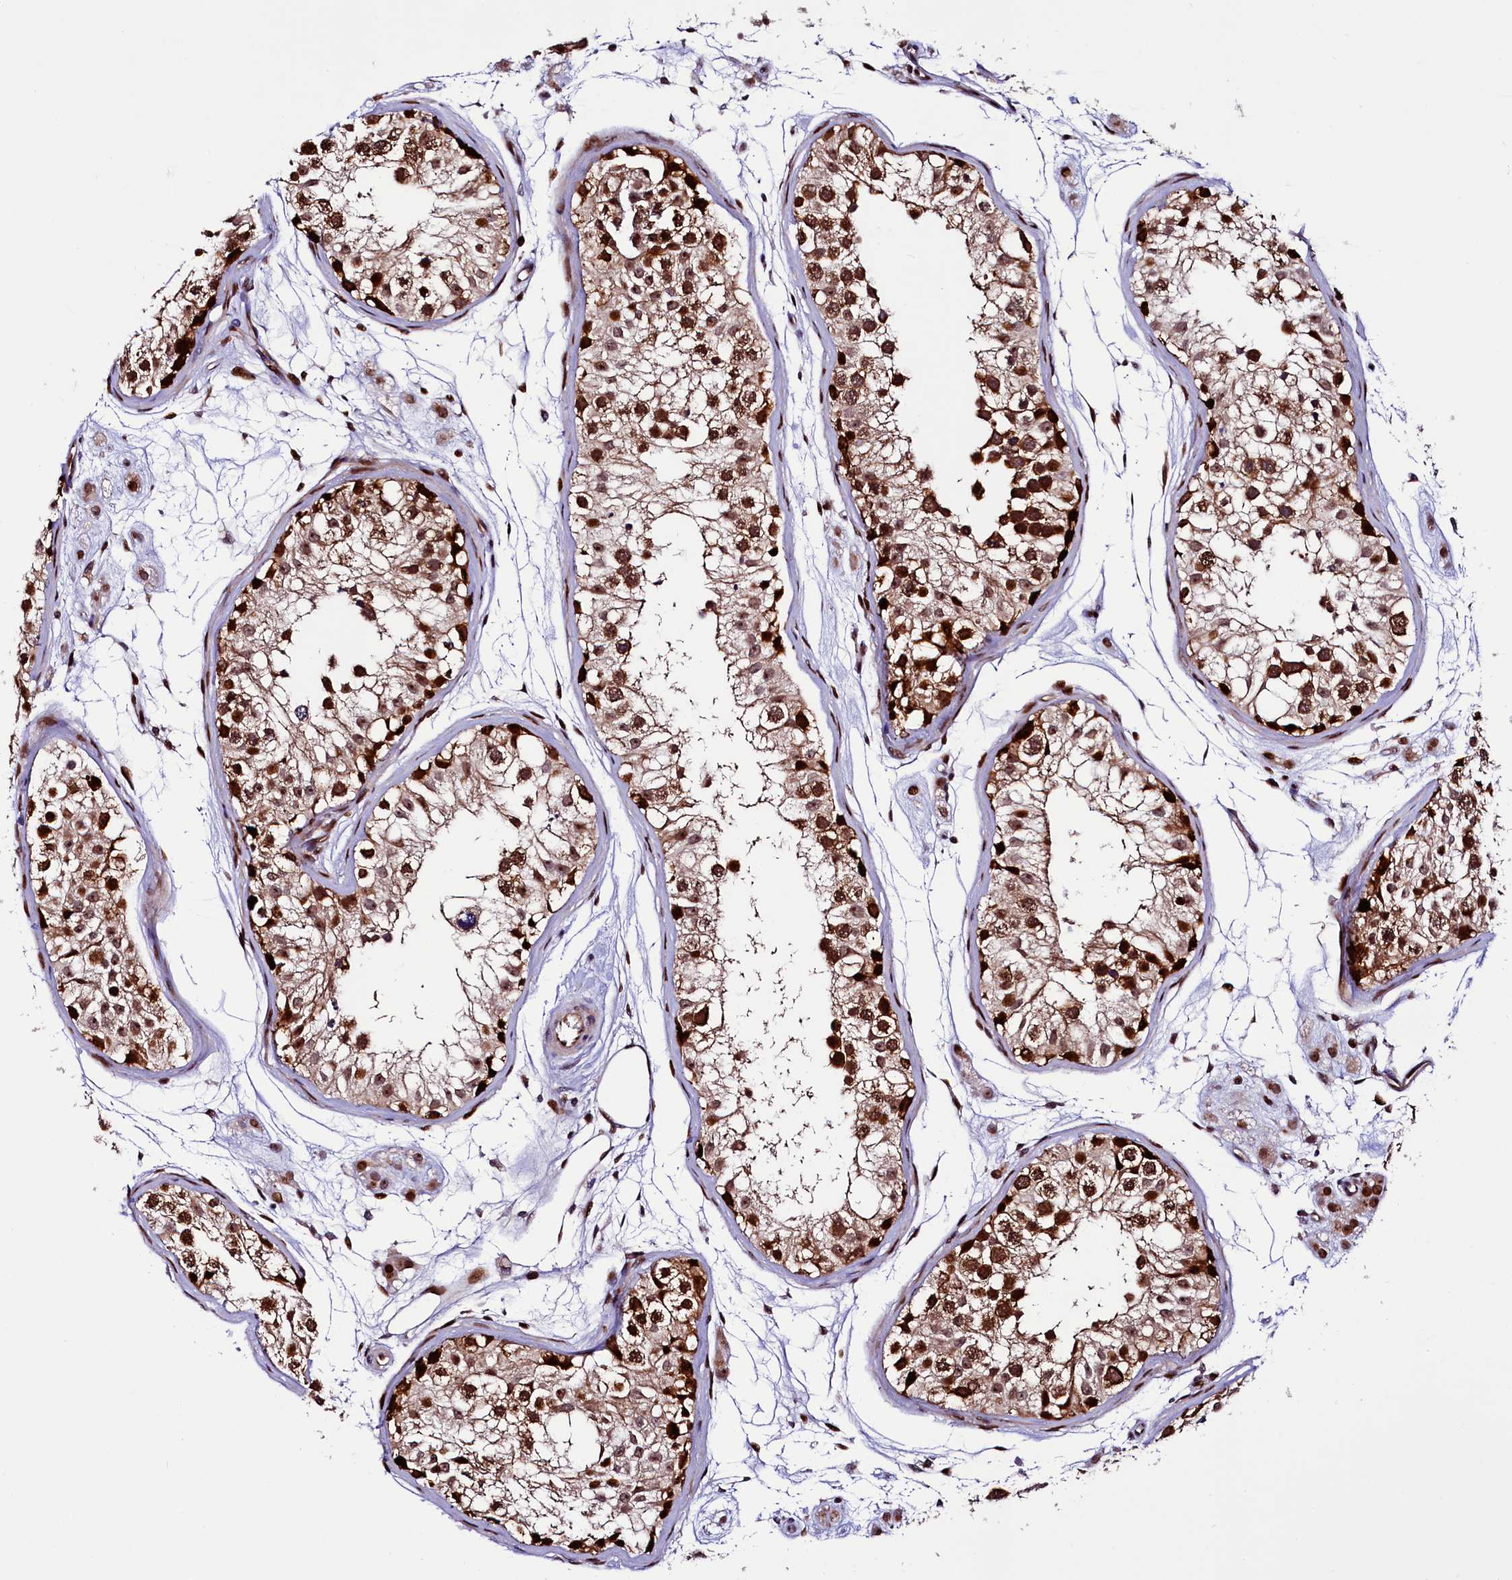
{"staining": {"intensity": "strong", "quantity": ">75%", "location": "cytoplasmic/membranous,nuclear"}, "tissue": "testis", "cell_type": "Cells in seminiferous ducts", "image_type": "normal", "snomed": [{"axis": "morphology", "description": "Normal tissue, NOS"}, {"axis": "morphology", "description": "Adenocarcinoma, metastatic, NOS"}, {"axis": "topography", "description": "Testis"}], "caption": "Immunohistochemical staining of normal human testis displays >75% levels of strong cytoplasmic/membranous,nuclear protein positivity in about >75% of cells in seminiferous ducts. The staining is performed using DAB brown chromogen to label protein expression. The nuclei are counter-stained blue using hematoxylin.", "gene": "TRMT112", "patient": {"sex": "male", "age": 26}}